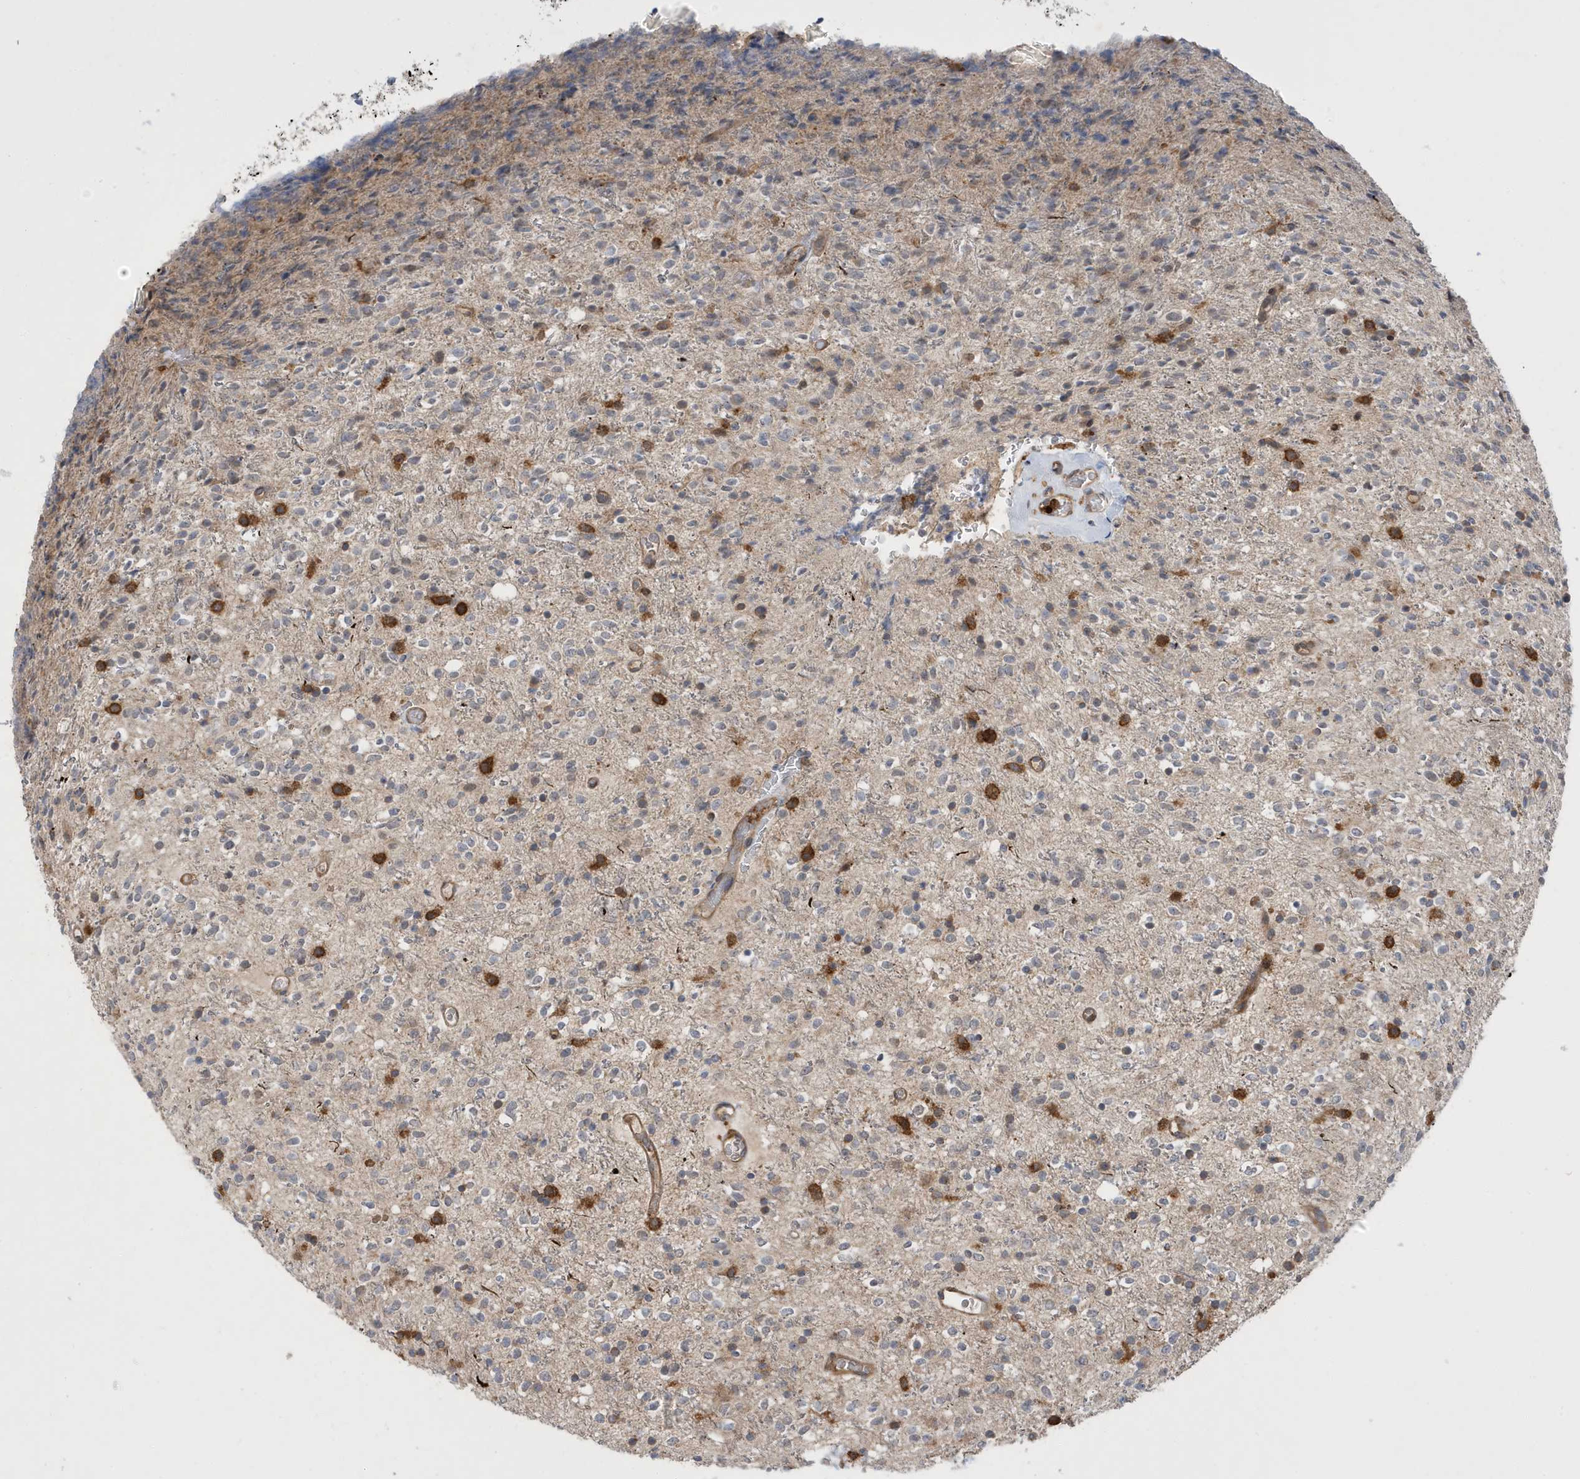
{"staining": {"intensity": "strong", "quantity": "<25%", "location": "cytoplasmic/membranous"}, "tissue": "glioma", "cell_type": "Tumor cells", "image_type": "cancer", "snomed": [{"axis": "morphology", "description": "Glioma, malignant, High grade"}, {"axis": "topography", "description": "Brain"}], "caption": "Strong cytoplasmic/membranous protein staining is present in approximately <25% of tumor cells in glioma.", "gene": "LAPTM4A", "patient": {"sex": "male", "age": 34}}